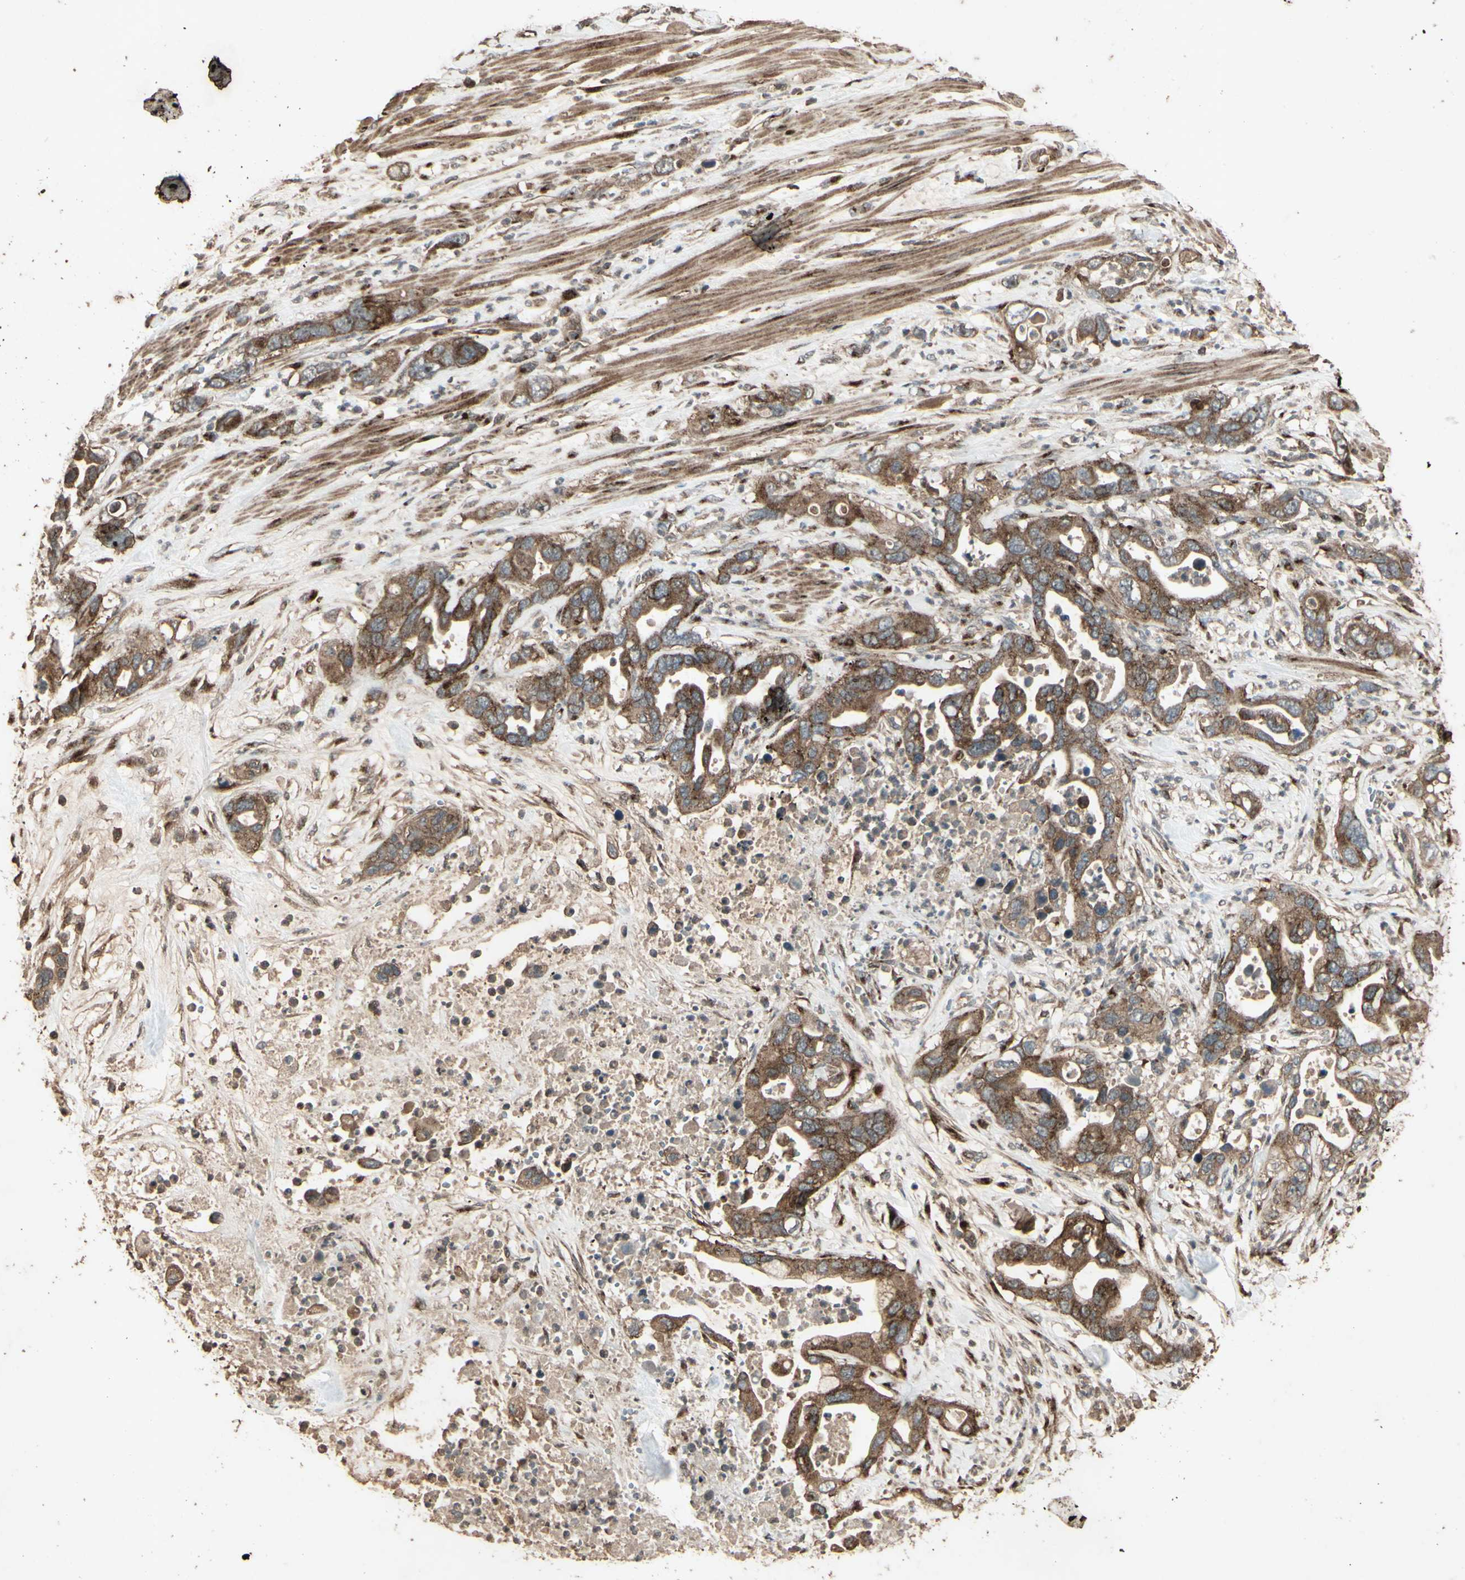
{"staining": {"intensity": "strong", "quantity": ">75%", "location": "cytoplasmic/membranous"}, "tissue": "pancreatic cancer", "cell_type": "Tumor cells", "image_type": "cancer", "snomed": [{"axis": "morphology", "description": "Adenocarcinoma, NOS"}, {"axis": "topography", "description": "Pancreas"}], "caption": "High-power microscopy captured an immunohistochemistry (IHC) micrograph of adenocarcinoma (pancreatic), revealing strong cytoplasmic/membranous expression in about >75% of tumor cells.", "gene": "AP1G1", "patient": {"sex": "female", "age": 71}}